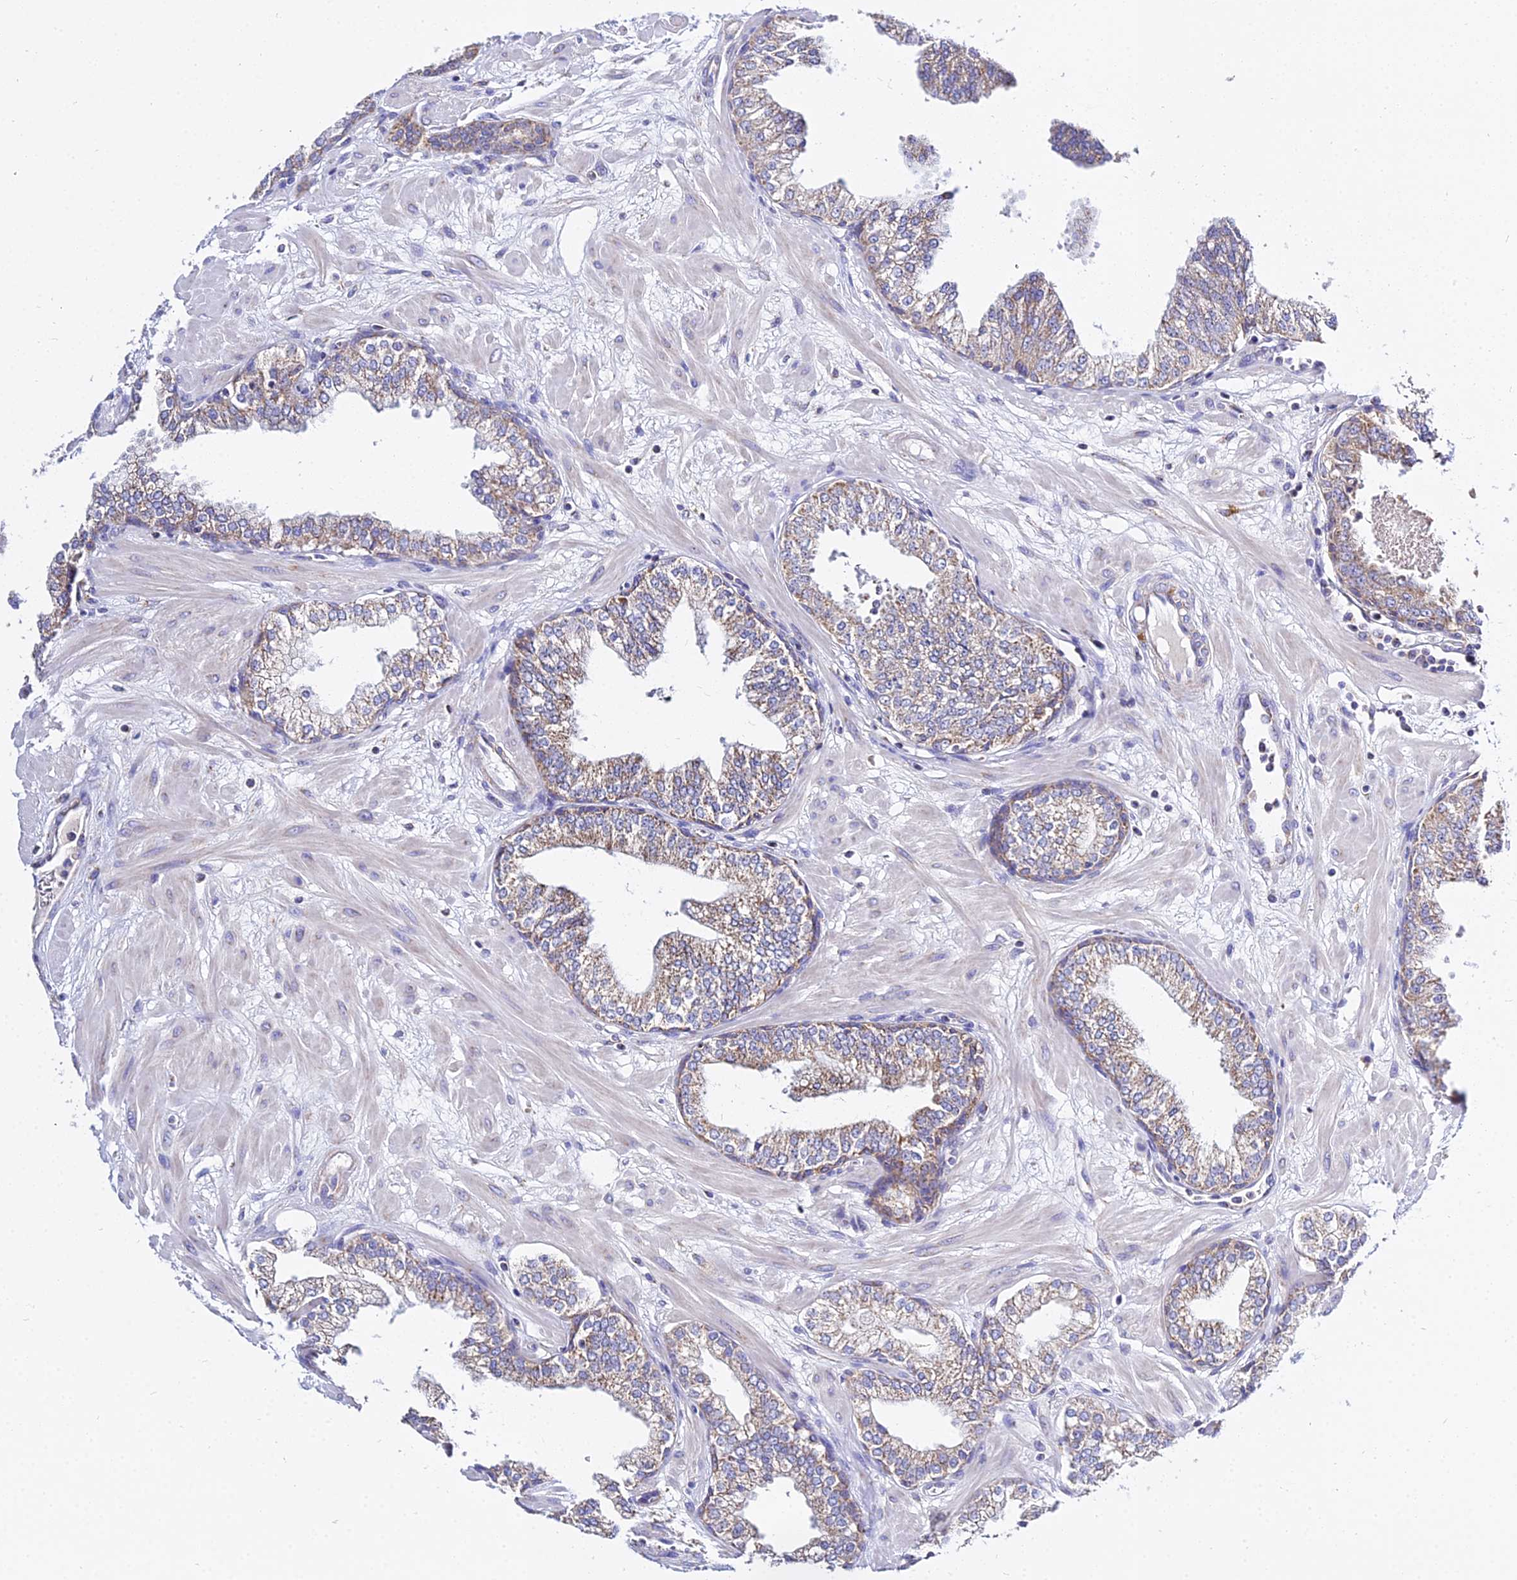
{"staining": {"intensity": "weak", "quantity": ">75%", "location": "cytoplasmic/membranous"}, "tissue": "prostate", "cell_type": "Glandular cells", "image_type": "normal", "snomed": [{"axis": "morphology", "description": "Normal tissue, NOS"}, {"axis": "morphology", "description": "Urothelial carcinoma, Low grade"}, {"axis": "topography", "description": "Urinary bladder"}, {"axis": "topography", "description": "Prostate"}], "caption": "Protein positivity by IHC reveals weak cytoplasmic/membranous expression in about >75% of glandular cells in normal prostate. The protein of interest is shown in brown color, while the nuclei are stained blue.", "gene": "TYW5", "patient": {"sex": "male", "age": 60}}